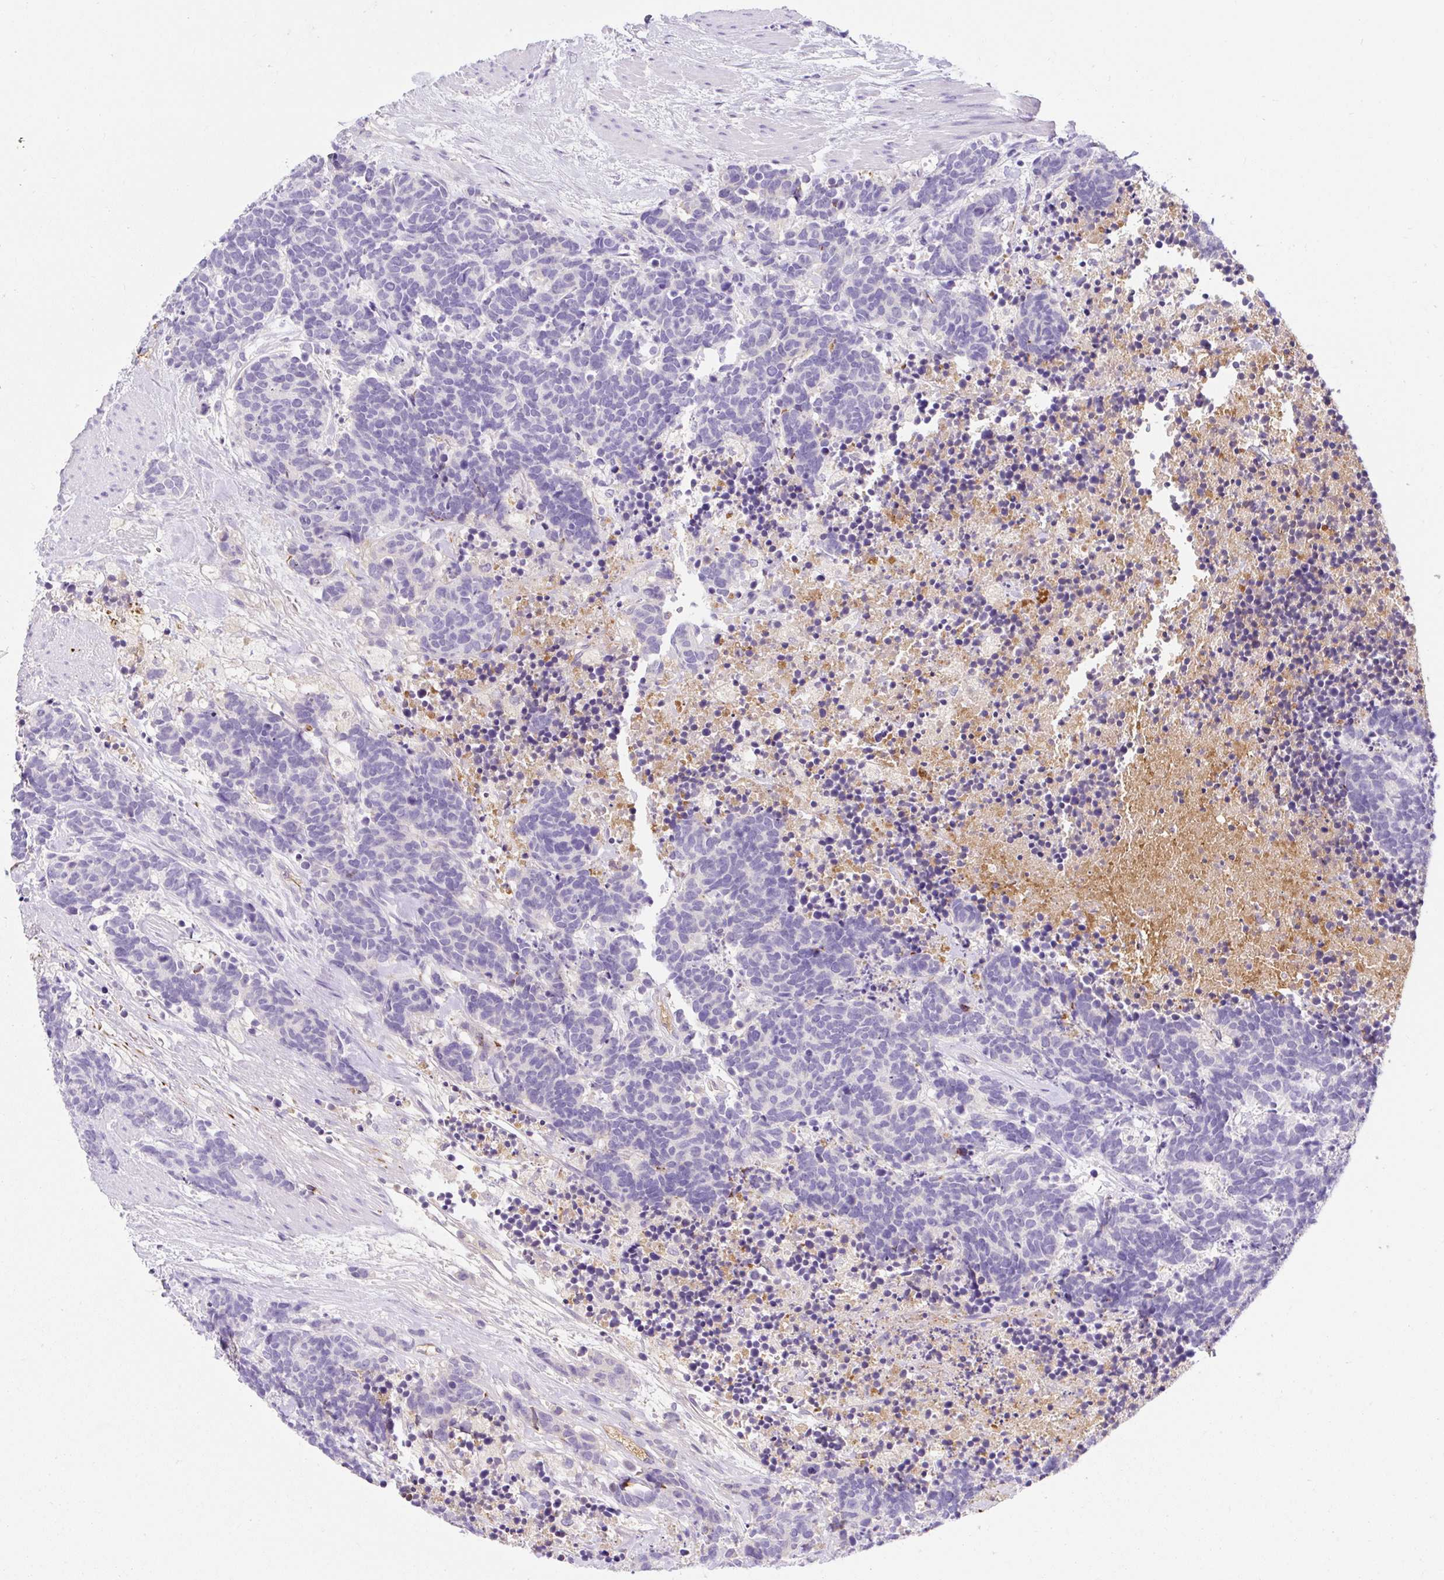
{"staining": {"intensity": "negative", "quantity": "none", "location": "none"}, "tissue": "carcinoid", "cell_type": "Tumor cells", "image_type": "cancer", "snomed": [{"axis": "morphology", "description": "Carcinoma, NOS"}, {"axis": "morphology", "description": "Carcinoid, malignant, NOS"}, {"axis": "topography", "description": "Prostate"}], "caption": "Image shows no significant protein positivity in tumor cells of malignant carcinoid.", "gene": "APOC4-APOC2", "patient": {"sex": "male", "age": 57}}